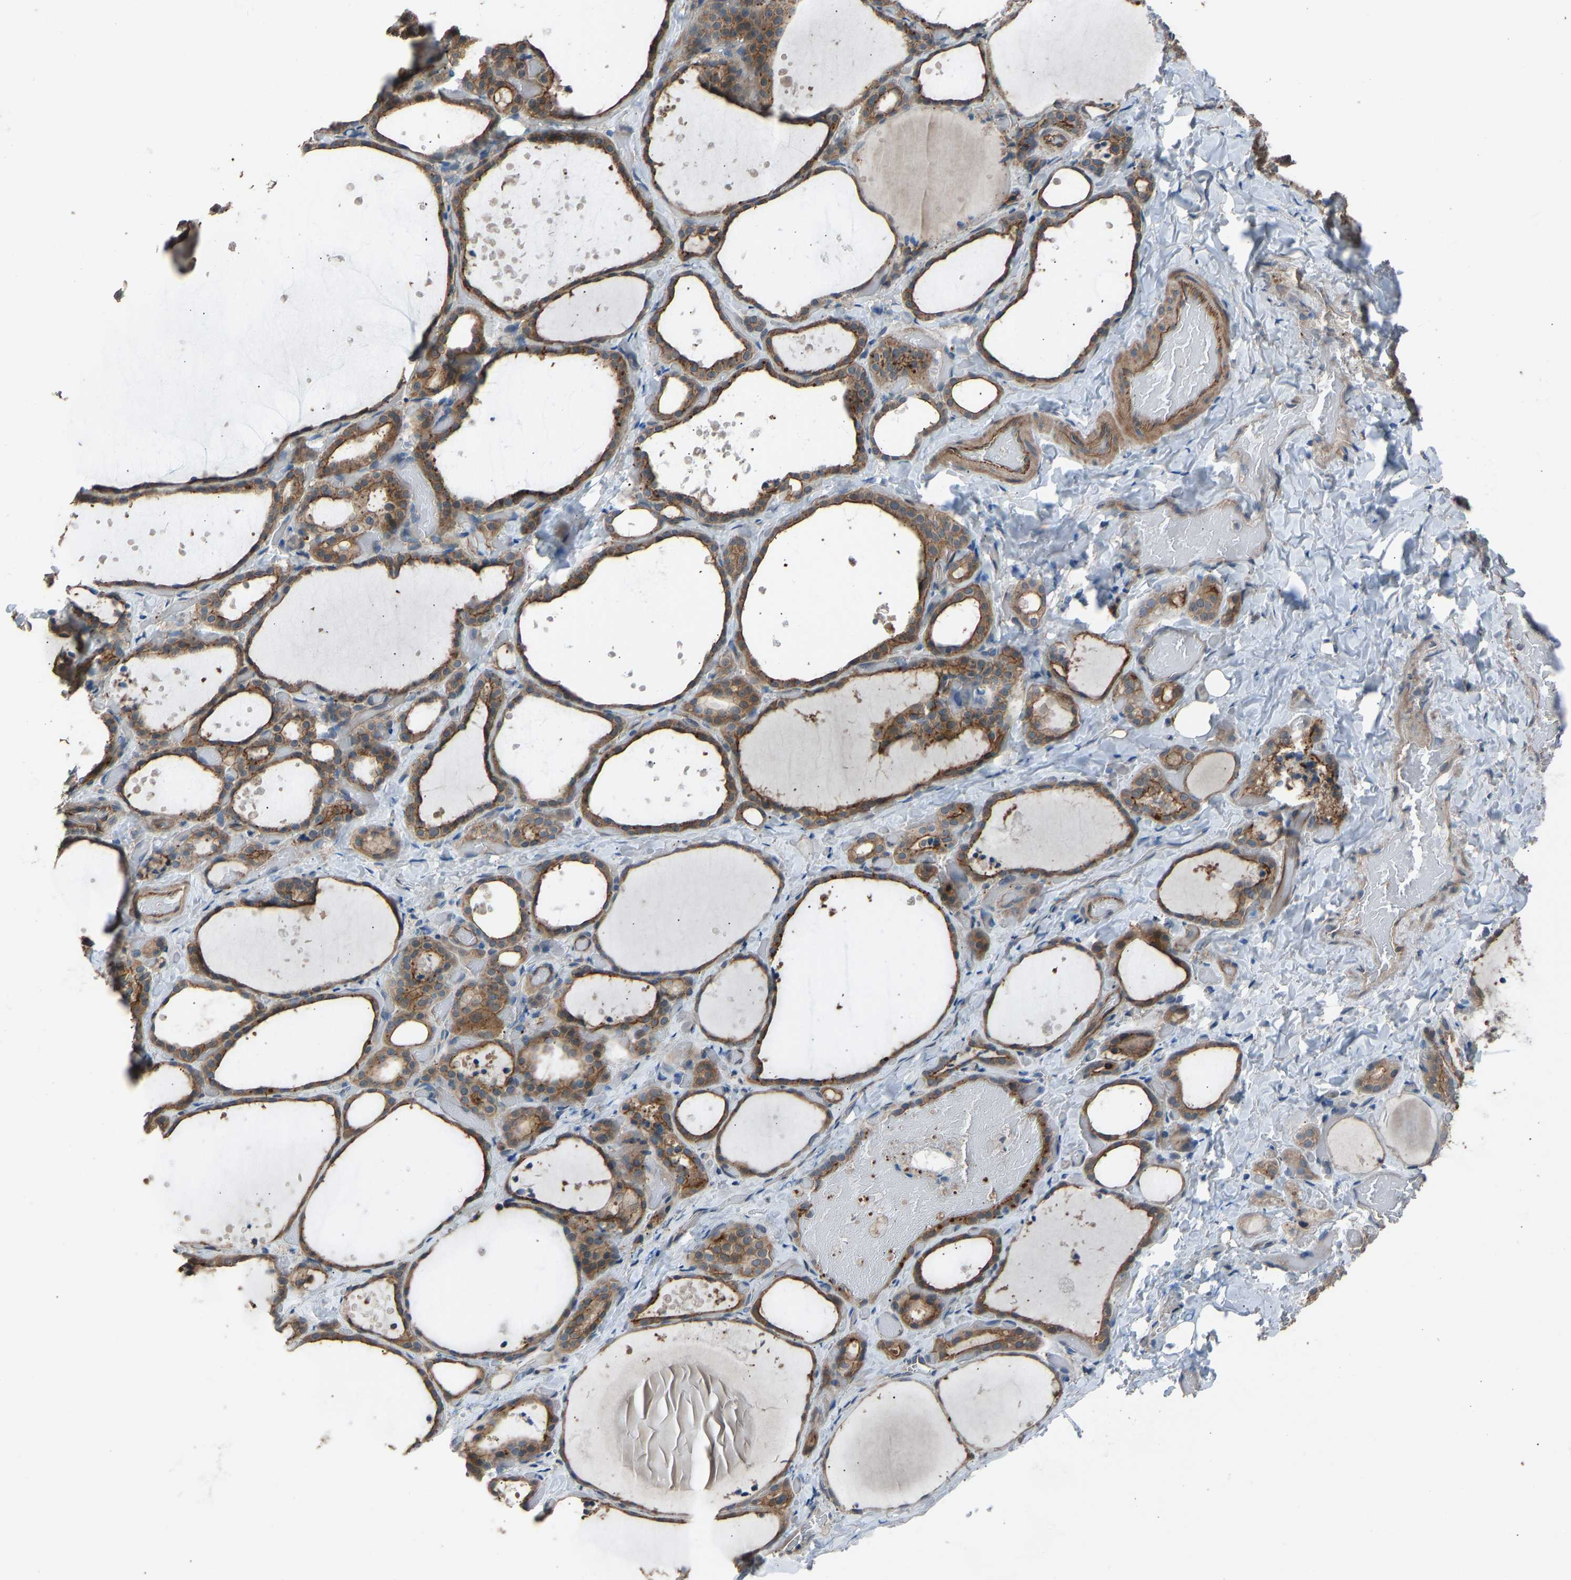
{"staining": {"intensity": "moderate", "quantity": ">75%", "location": "cytoplasmic/membranous"}, "tissue": "thyroid gland", "cell_type": "Glandular cells", "image_type": "normal", "snomed": [{"axis": "morphology", "description": "Normal tissue, NOS"}, {"axis": "topography", "description": "Thyroid gland"}], "caption": "High-magnification brightfield microscopy of benign thyroid gland stained with DAB (brown) and counterstained with hematoxylin (blue). glandular cells exhibit moderate cytoplasmic/membranous staining is seen in about>75% of cells. (DAB IHC with brightfield microscopy, high magnification).", "gene": "SLC43A1", "patient": {"sex": "female", "age": 44}}